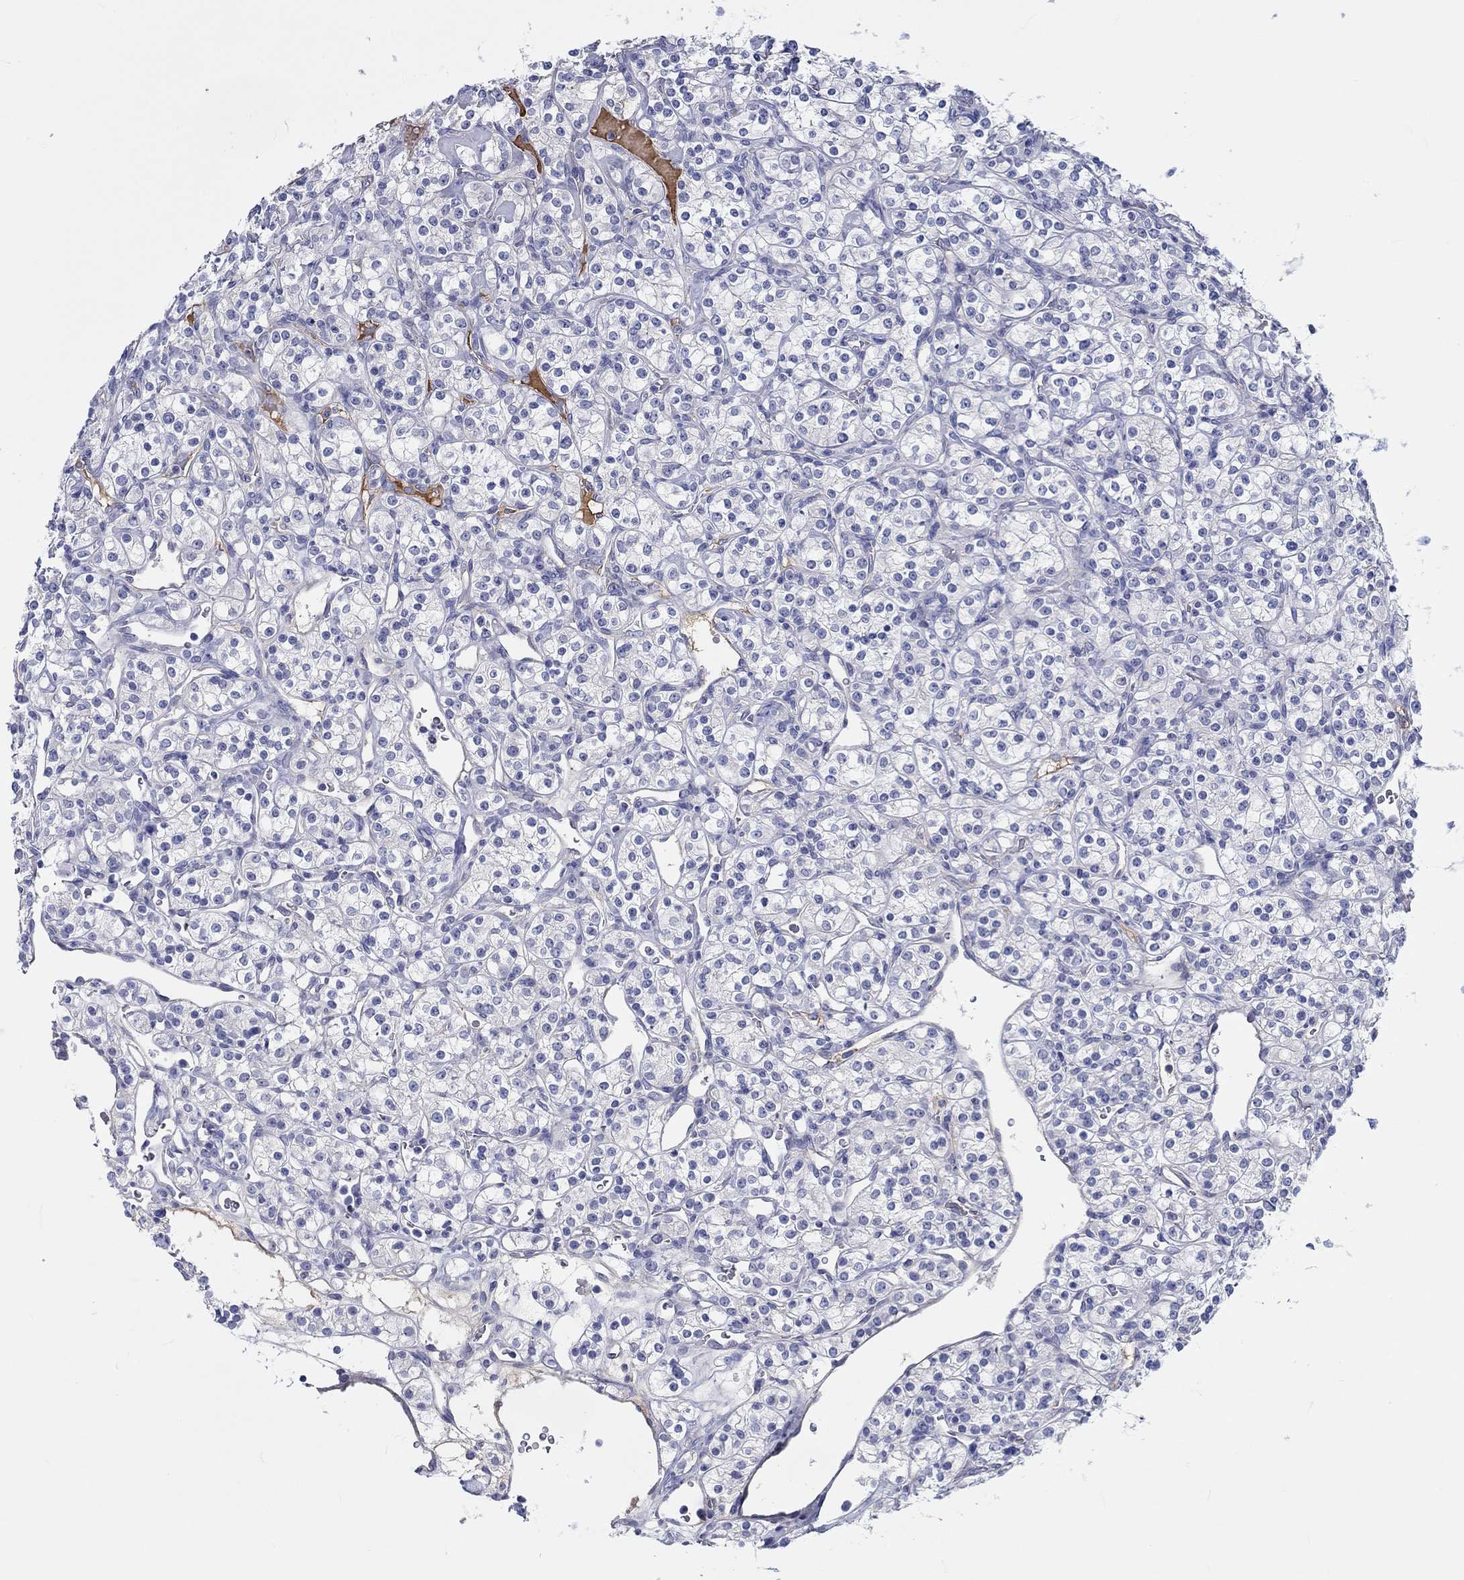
{"staining": {"intensity": "negative", "quantity": "none", "location": "none"}, "tissue": "renal cancer", "cell_type": "Tumor cells", "image_type": "cancer", "snomed": [{"axis": "morphology", "description": "Adenocarcinoma, NOS"}, {"axis": "topography", "description": "Kidney"}], "caption": "Histopathology image shows no significant protein expression in tumor cells of renal adenocarcinoma.", "gene": "CDY2B", "patient": {"sex": "male", "age": 77}}